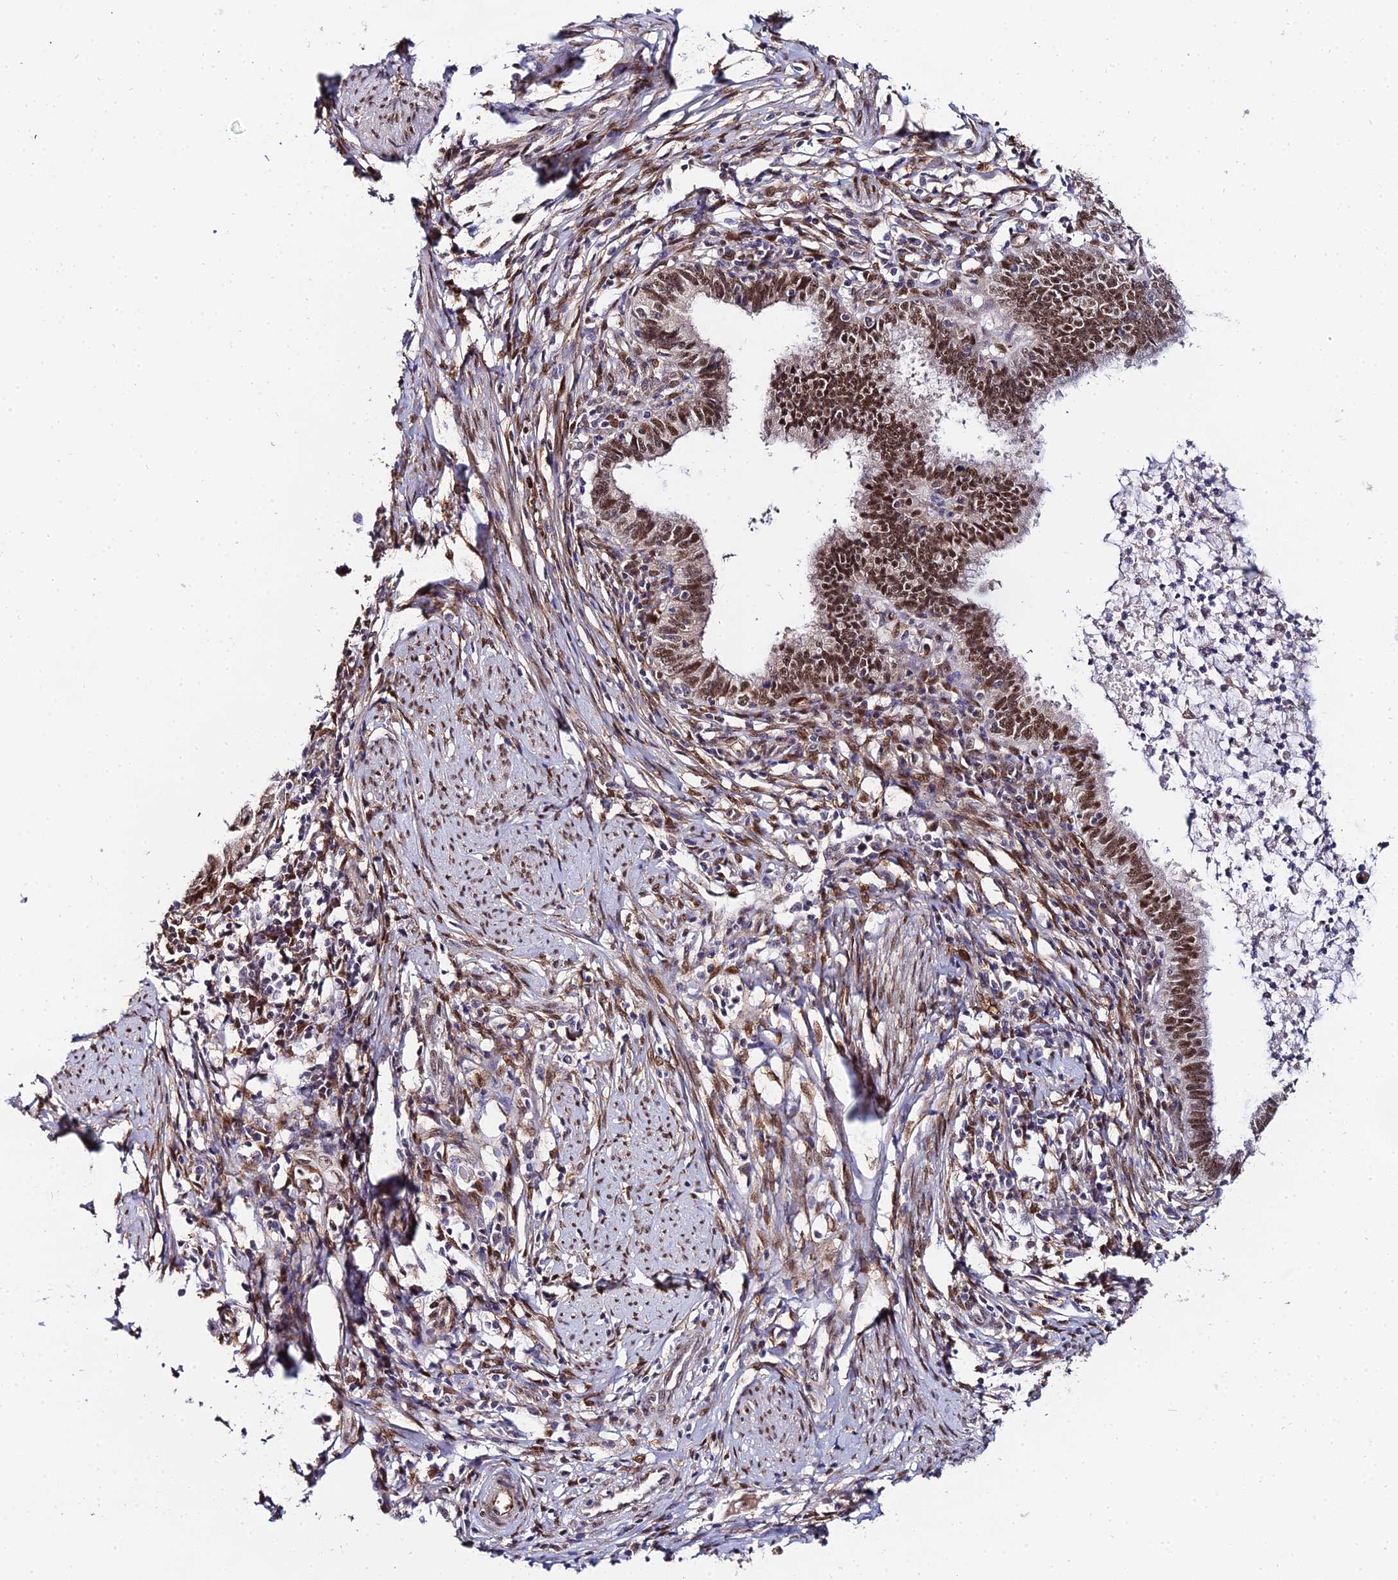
{"staining": {"intensity": "moderate", "quantity": ">75%", "location": "nuclear"}, "tissue": "cervical cancer", "cell_type": "Tumor cells", "image_type": "cancer", "snomed": [{"axis": "morphology", "description": "Adenocarcinoma, NOS"}, {"axis": "topography", "description": "Cervix"}], "caption": "Tumor cells display moderate nuclear positivity in about >75% of cells in adenocarcinoma (cervical).", "gene": "BCL9", "patient": {"sex": "female", "age": 36}}